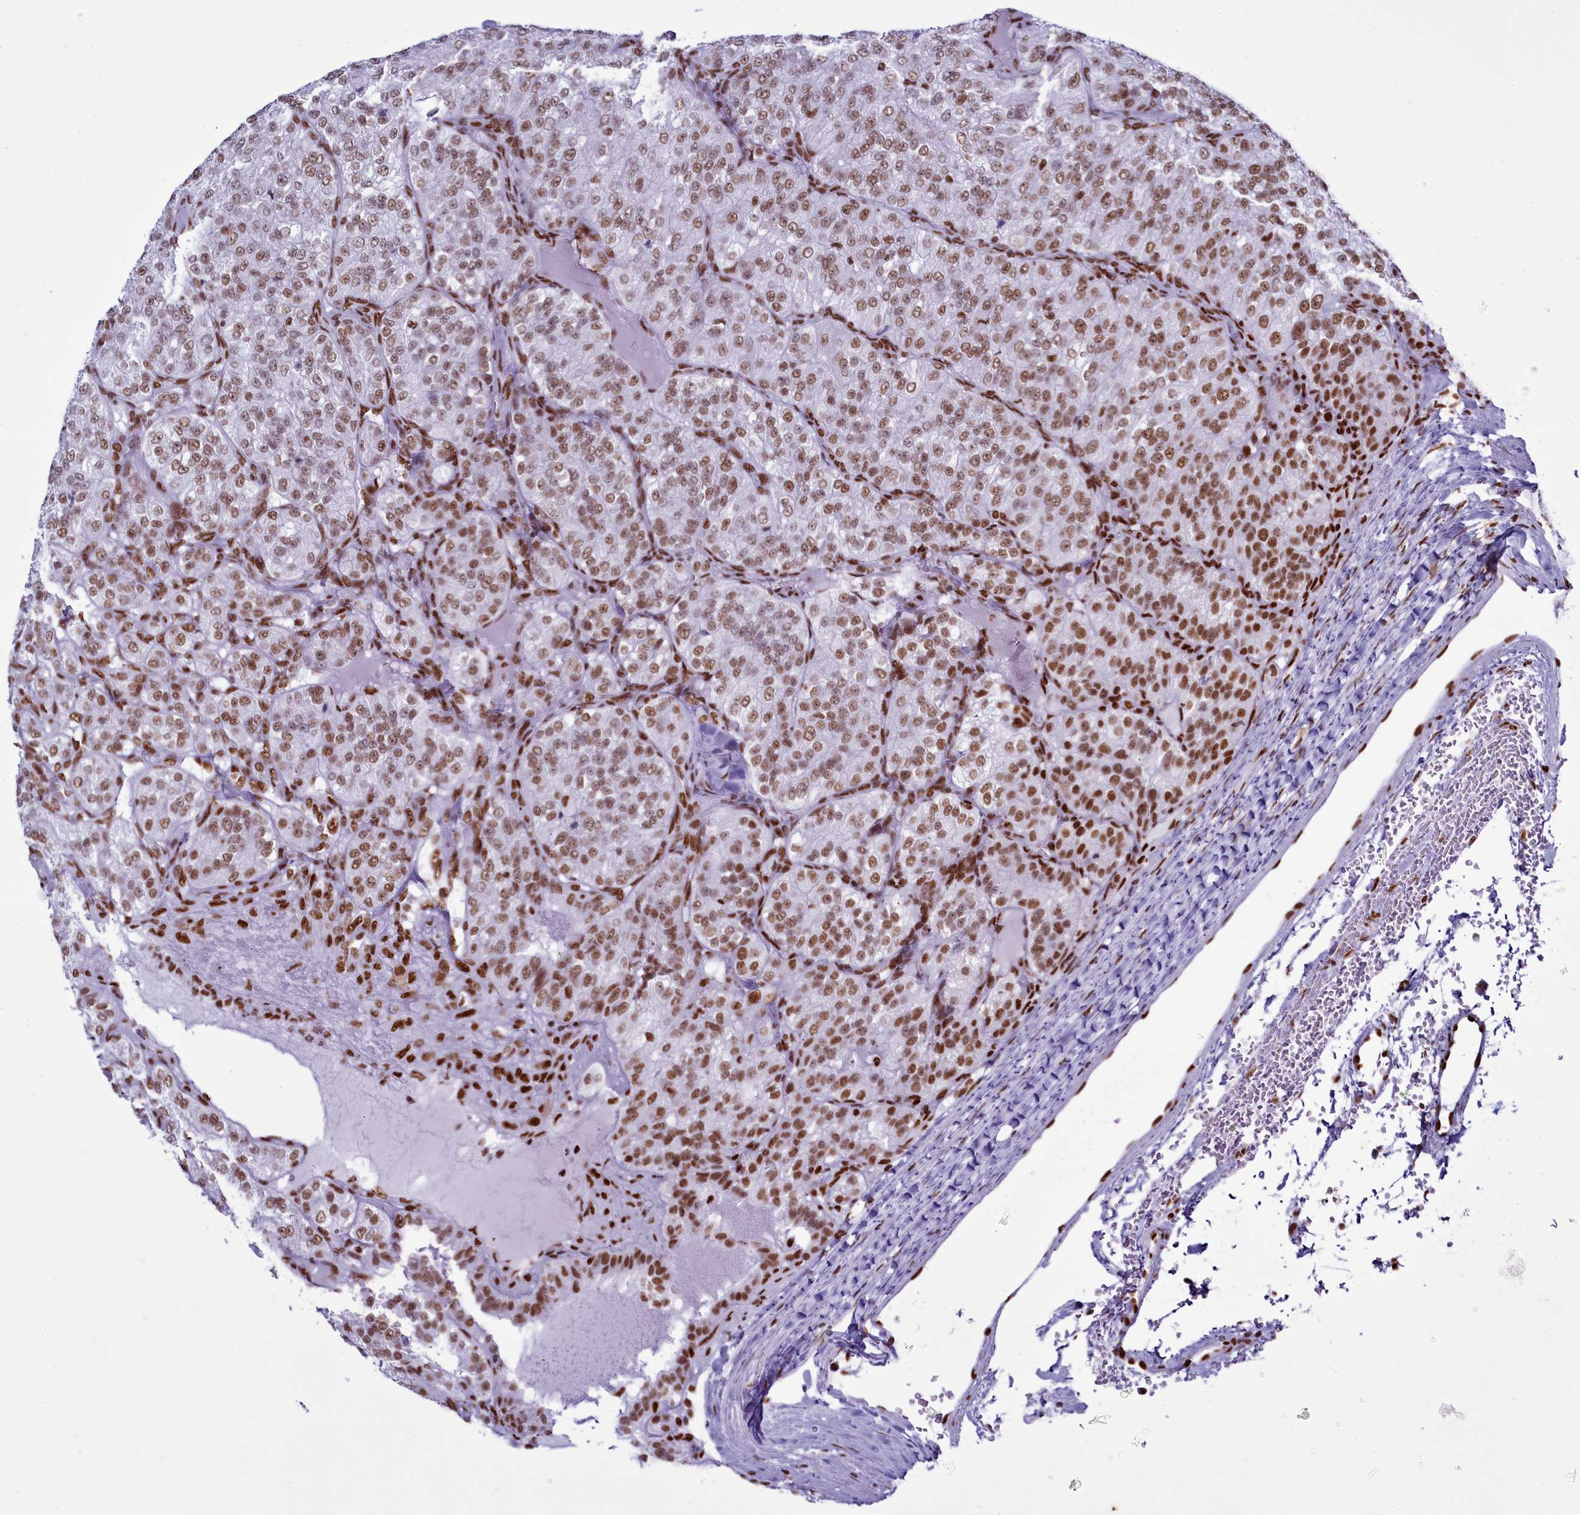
{"staining": {"intensity": "moderate", "quantity": ">75%", "location": "nuclear"}, "tissue": "renal cancer", "cell_type": "Tumor cells", "image_type": "cancer", "snomed": [{"axis": "morphology", "description": "Adenocarcinoma, NOS"}, {"axis": "topography", "description": "Kidney"}], "caption": "Renal cancer (adenocarcinoma) stained with IHC displays moderate nuclear positivity in about >75% of tumor cells.", "gene": "RALY", "patient": {"sex": "female", "age": 63}}